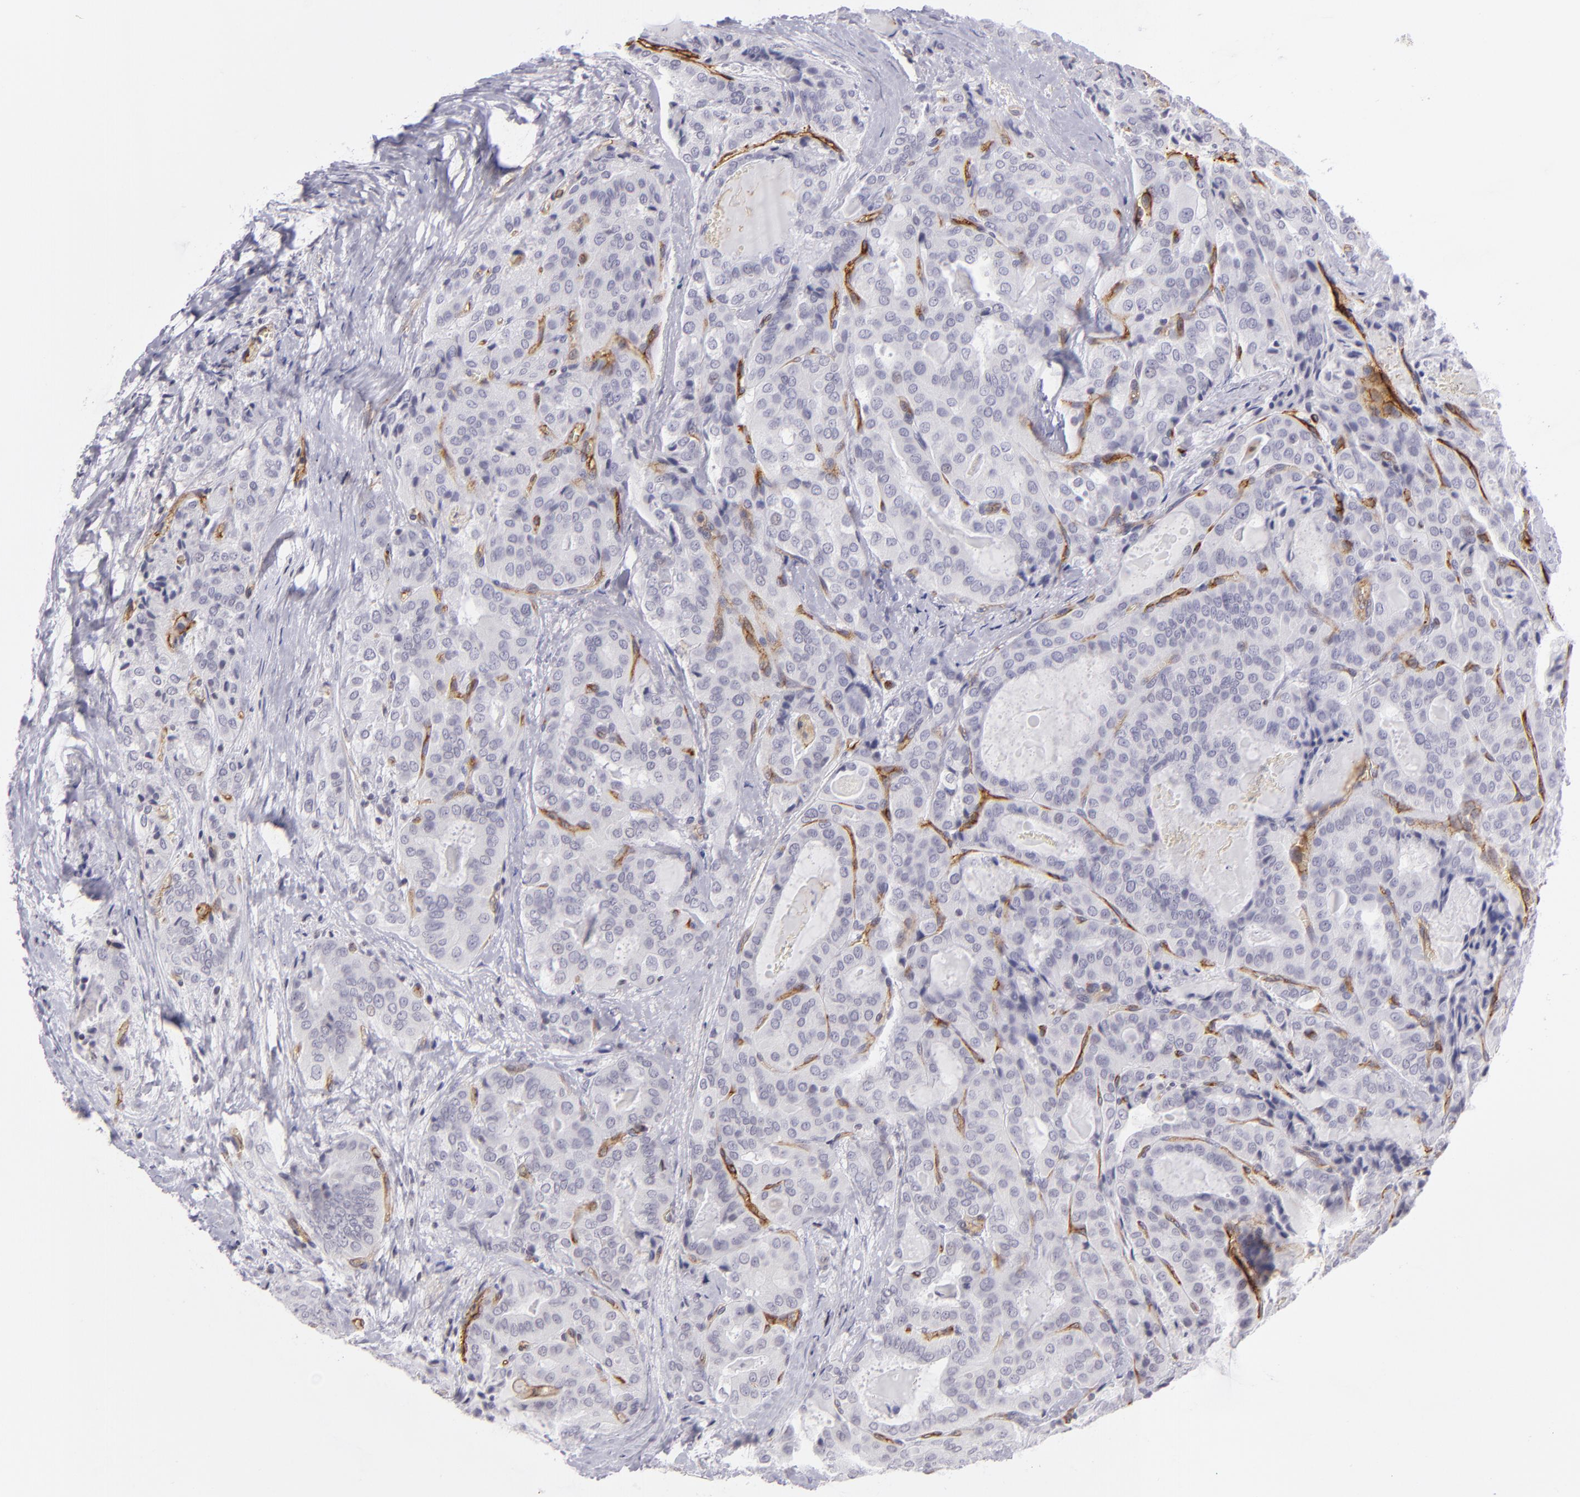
{"staining": {"intensity": "negative", "quantity": "none", "location": "none"}, "tissue": "thyroid cancer", "cell_type": "Tumor cells", "image_type": "cancer", "snomed": [{"axis": "morphology", "description": "Papillary adenocarcinoma, NOS"}, {"axis": "topography", "description": "Thyroid gland"}], "caption": "Thyroid papillary adenocarcinoma stained for a protein using immunohistochemistry reveals no staining tumor cells.", "gene": "THBD", "patient": {"sex": "female", "age": 71}}